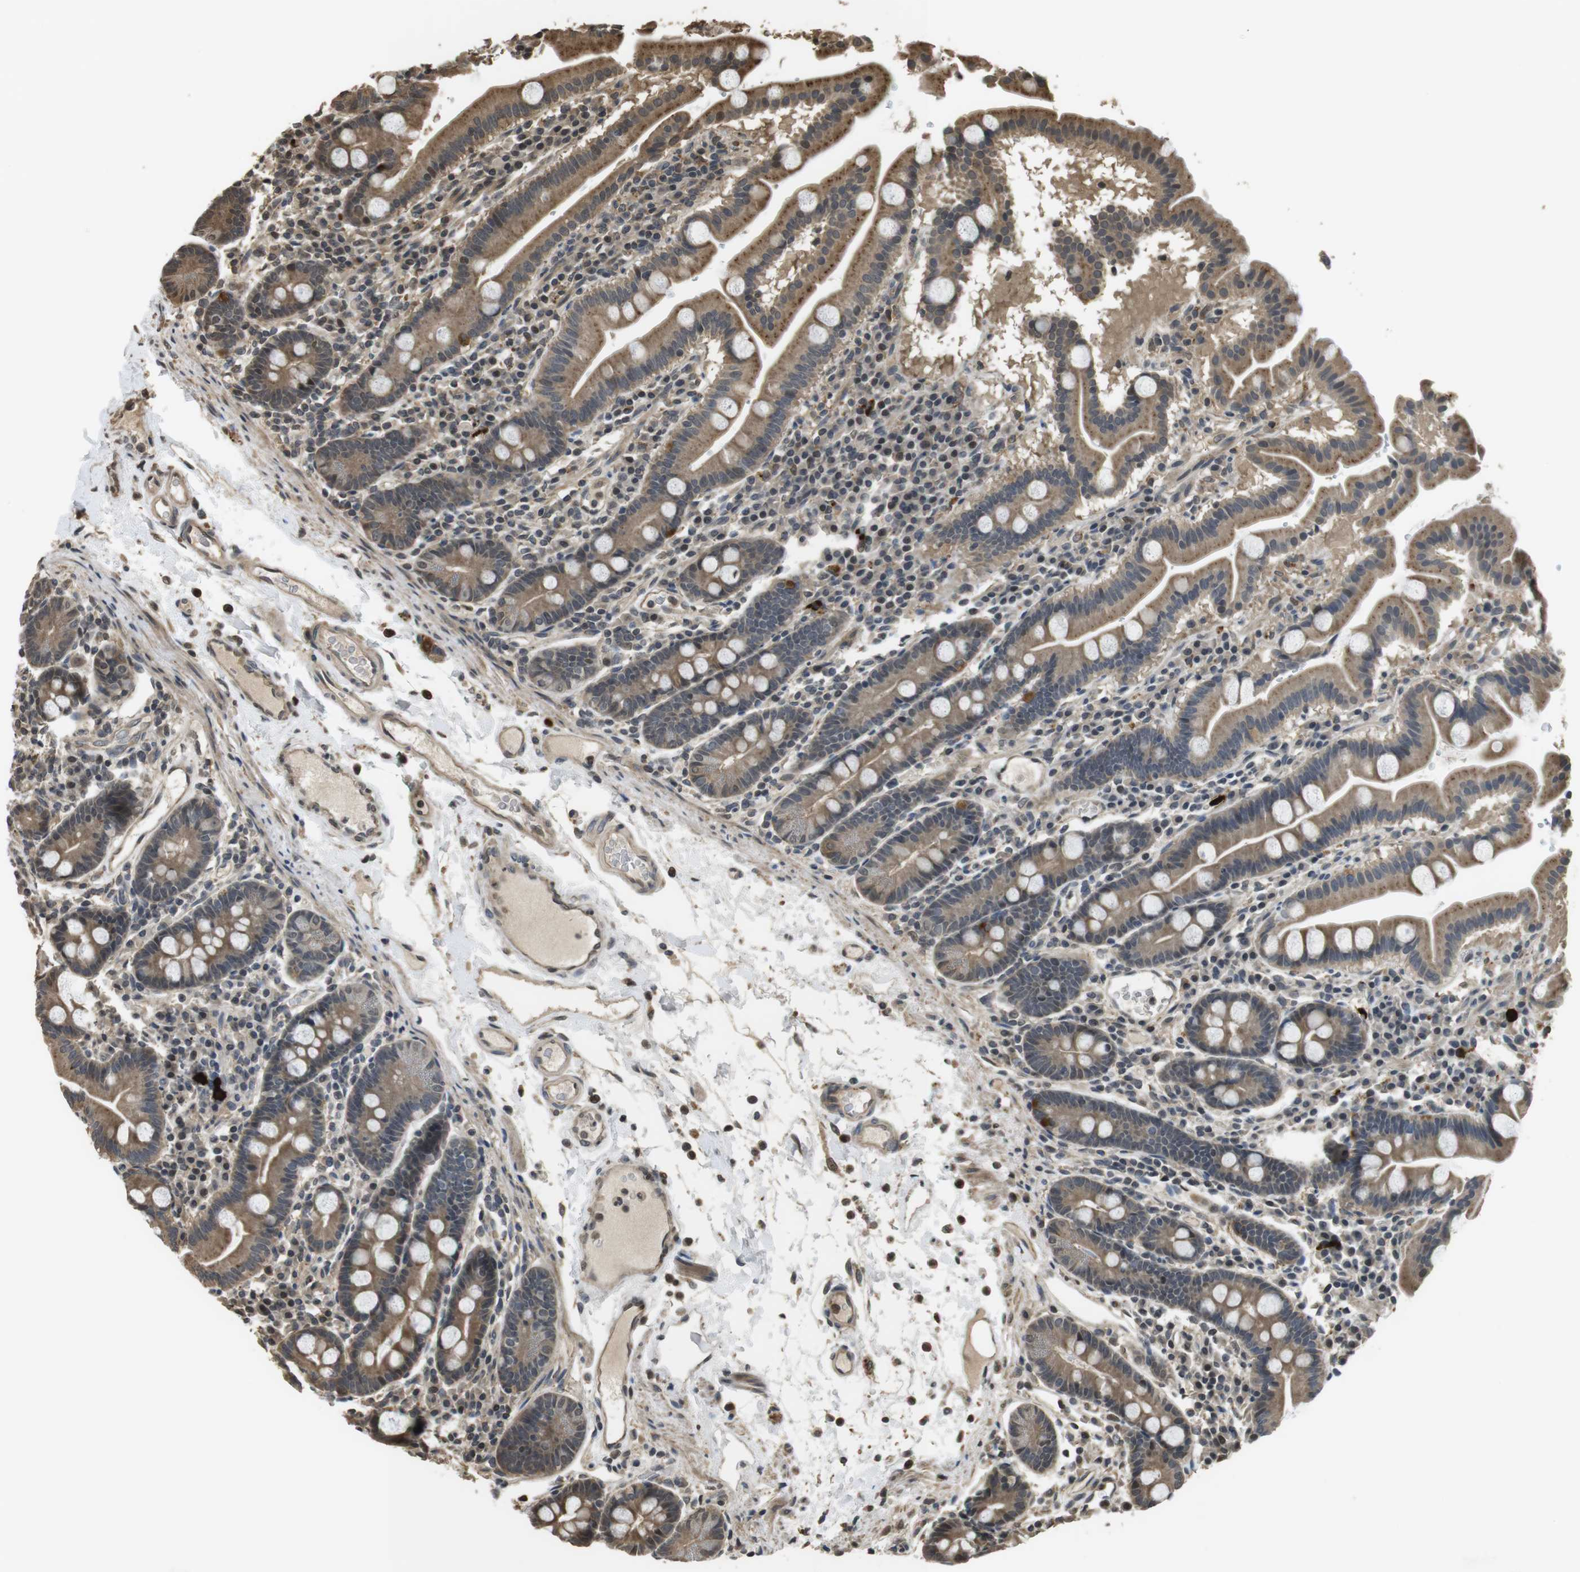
{"staining": {"intensity": "moderate", "quantity": ">75%", "location": "cytoplasmic/membranous"}, "tissue": "duodenum", "cell_type": "Glandular cells", "image_type": "normal", "snomed": [{"axis": "morphology", "description": "Normal tissue, NOS"}, {"axis": "topography", "description": "Duodenum"}], "caption": "The image exhibits staining of benign duodenum, revealing moderate cytoplasmic/membranous protein expression (brown color) within glandular cells. The staining is performed using DAB (3,3'-diaminobenzidine) brown chromogen to label protein expression. The nuclei are counter-stained blue using hematoxylin.", "gene": "FZD10", "patient": {"sex": "male", "age": 50}}